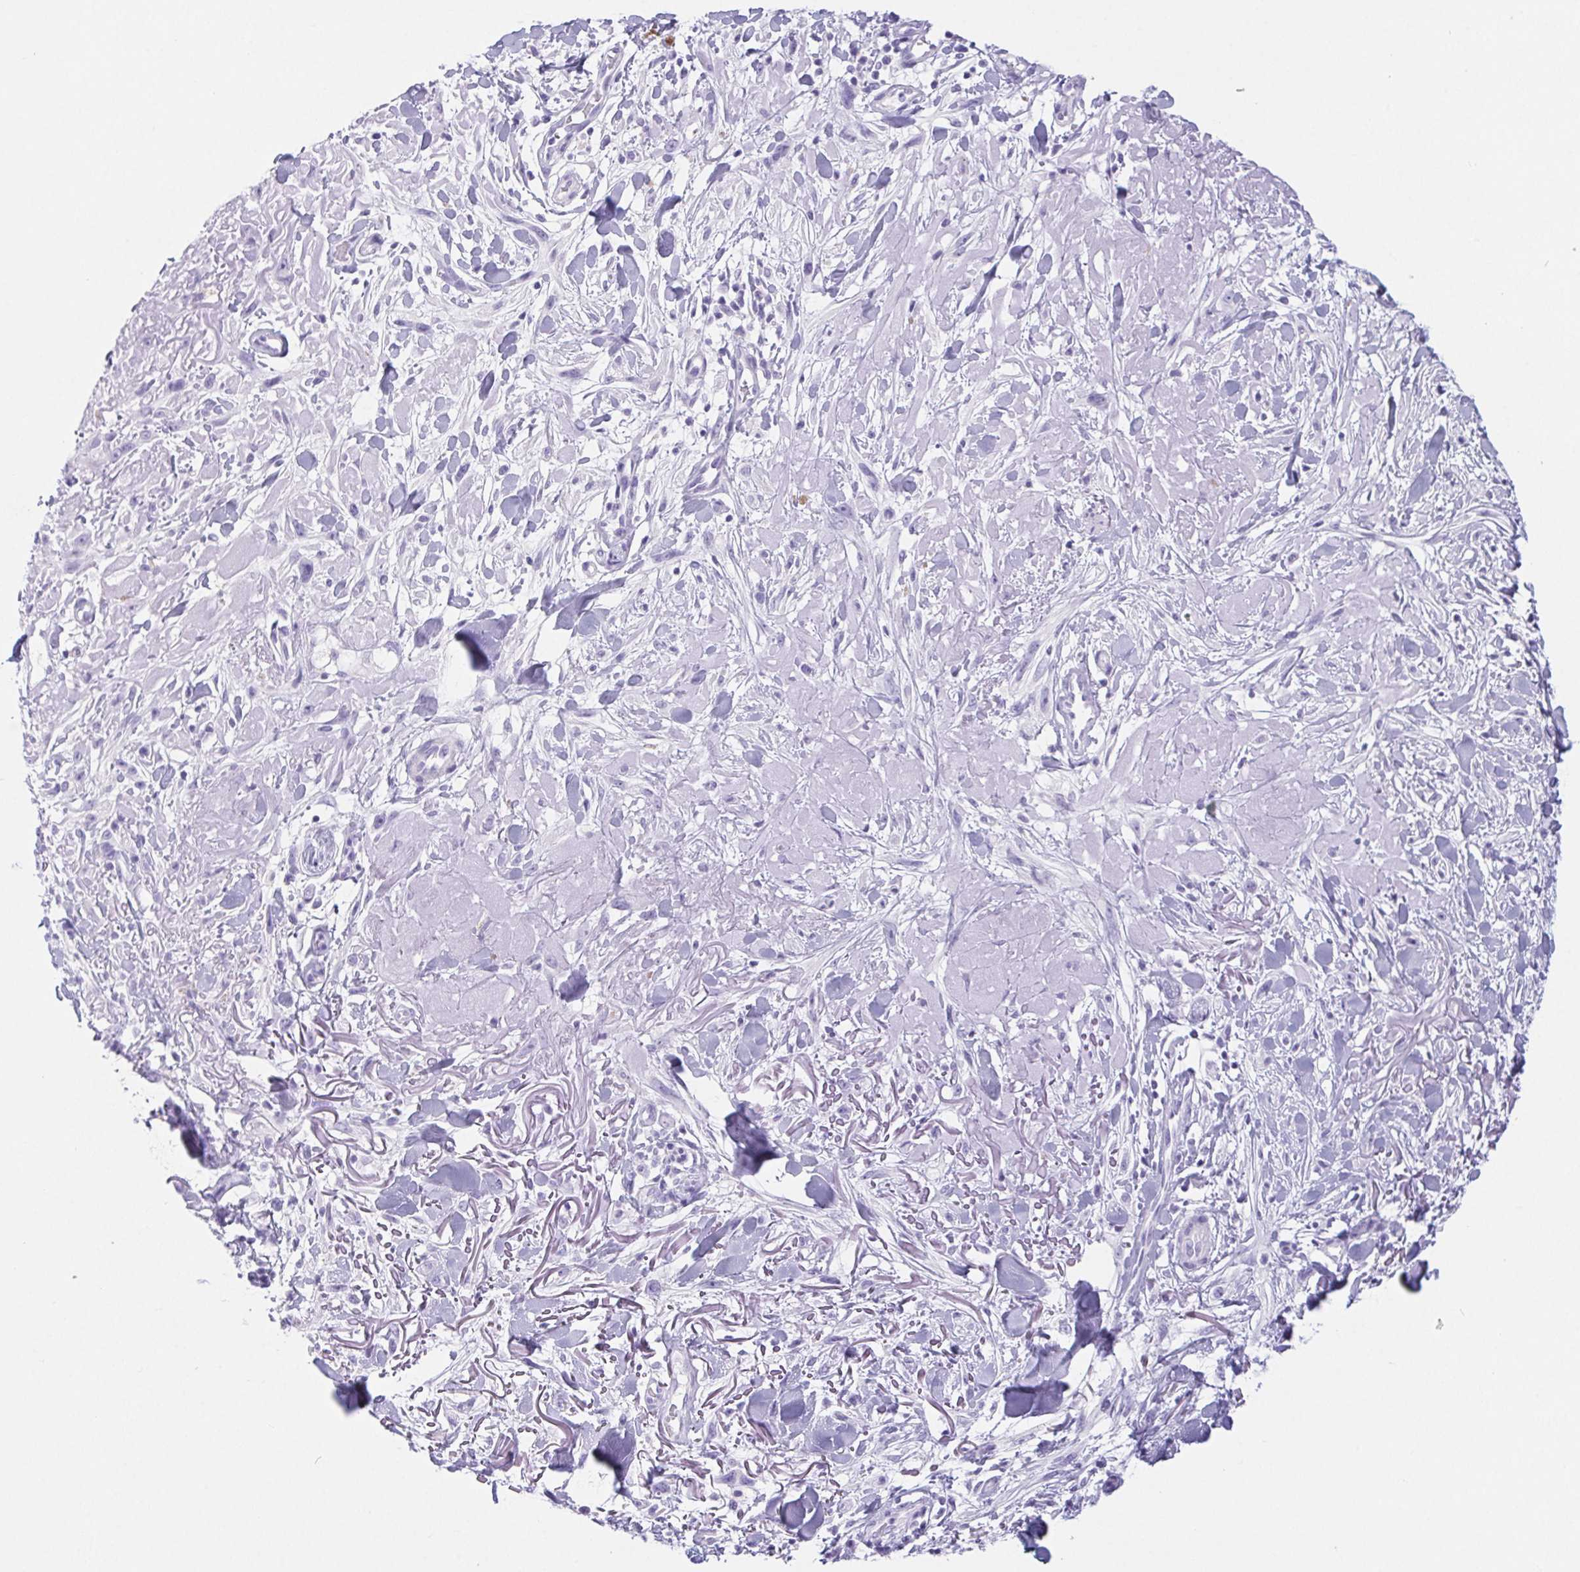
{"staining": {"intensity": "negative", "quantity": "none", "location": "none"}, "tissue": "melanoma", "cell_type": "Tumor cells", "image_type": "cancer", "snomed": [{"axis": "morphology", "description": "Malignant melanoma, NOS"}, {"axis": "topography", "description": "Skin"}], "caption": "An IHC photomicrograph of malignant melanoma is shown. There is no staining in tumor cells of malignant melanoma.", "gene": "PNLIP", "patient": {"sex": "male", "age": 85}}